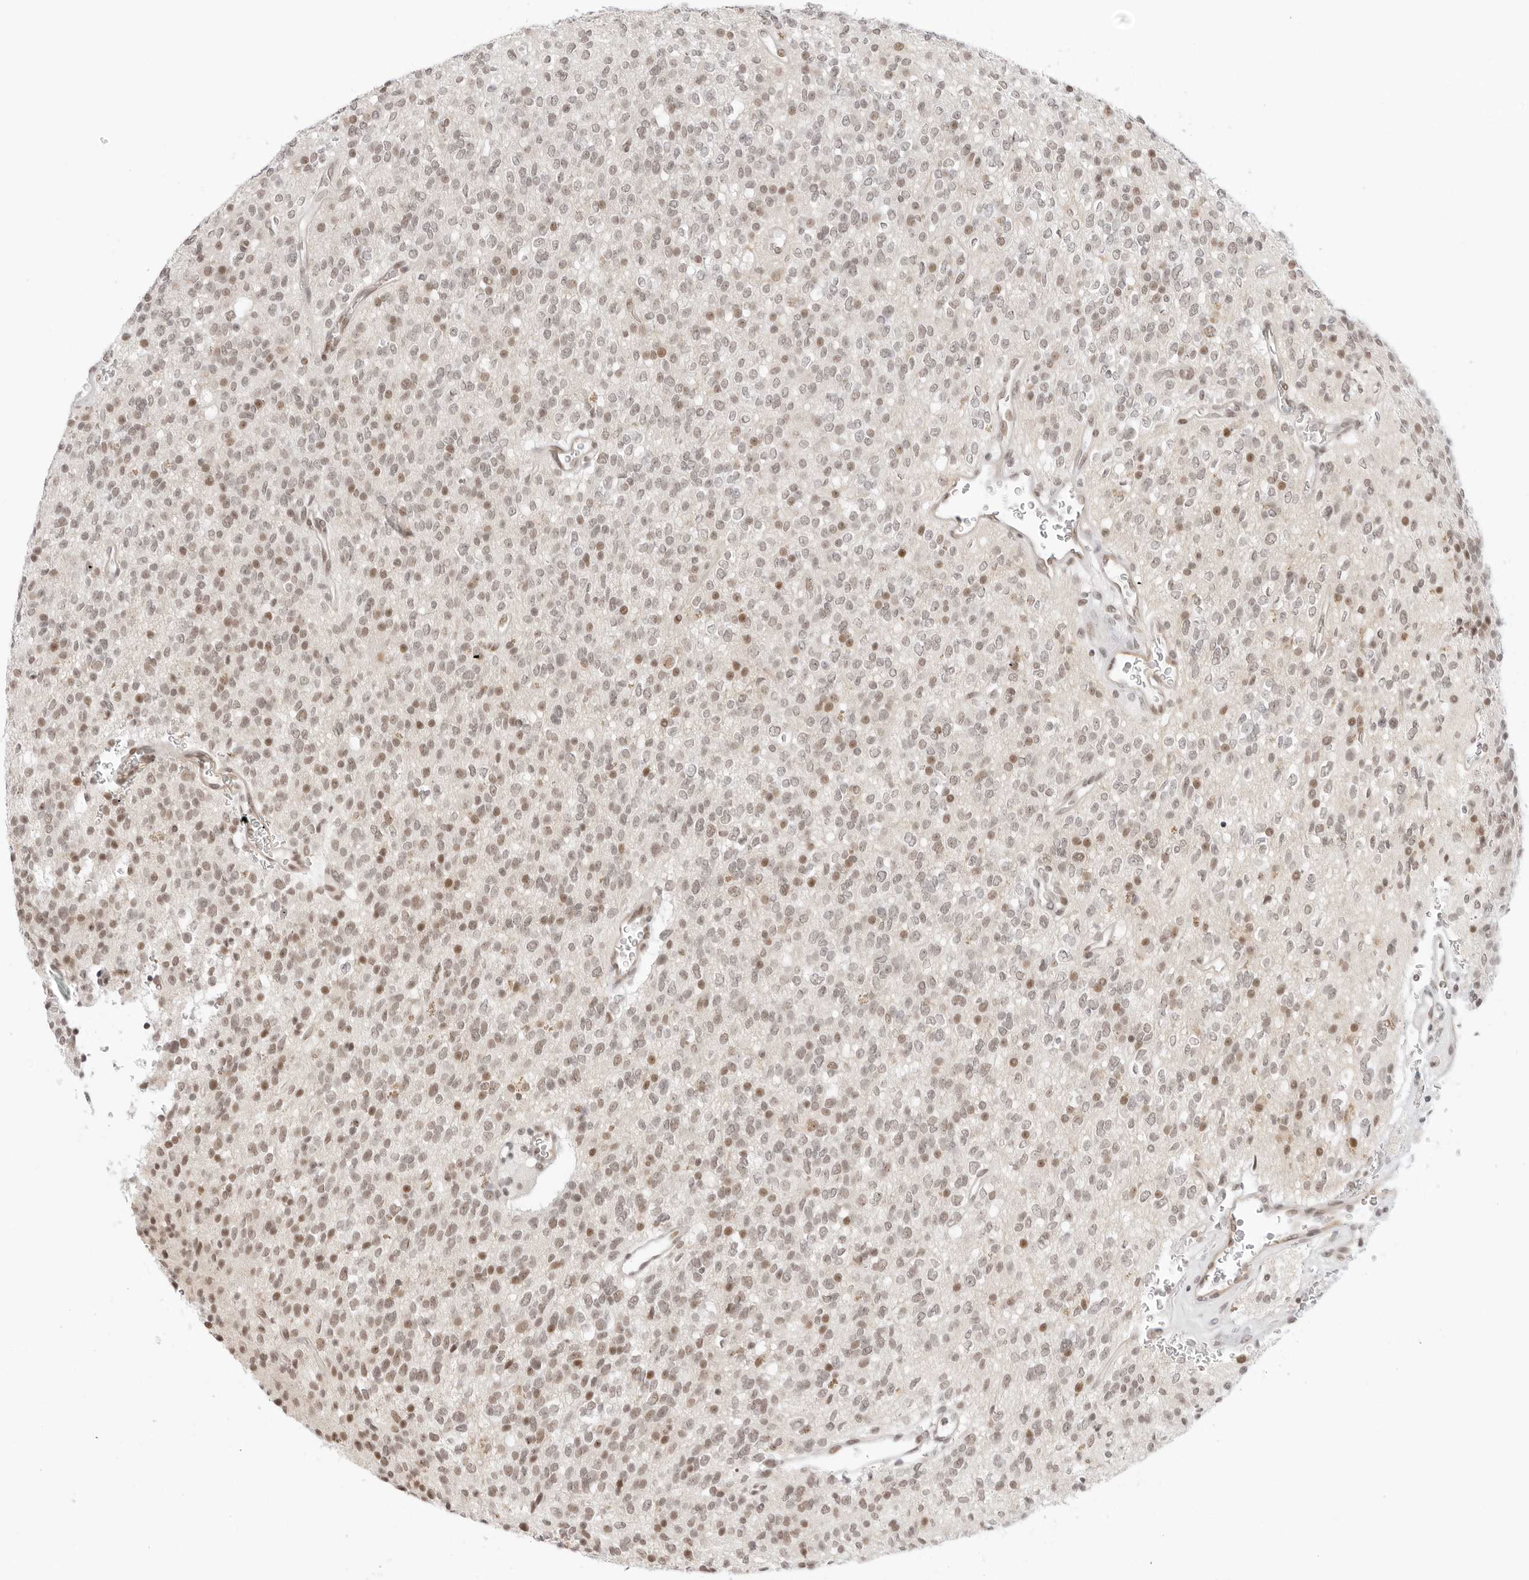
{"staining": {"intensity": "weak", "quantity": ">75%", "location": "nuclear"}, "tissue": "glioma", "cell_type": "Tumor cells", "image_type": "cancer", "snomed": [{"axis": "morphology", "description": "Glioma, malignant, High grade"}, {"axis": "topography", "description": "Brain"}], "caption": "Human glioma stained for a protein (brown) shows weak nuclear positive expression in approximately >75% of tumor cells.", "gene": "TCIM", "patient": {"sex": "male", "age": 34}}